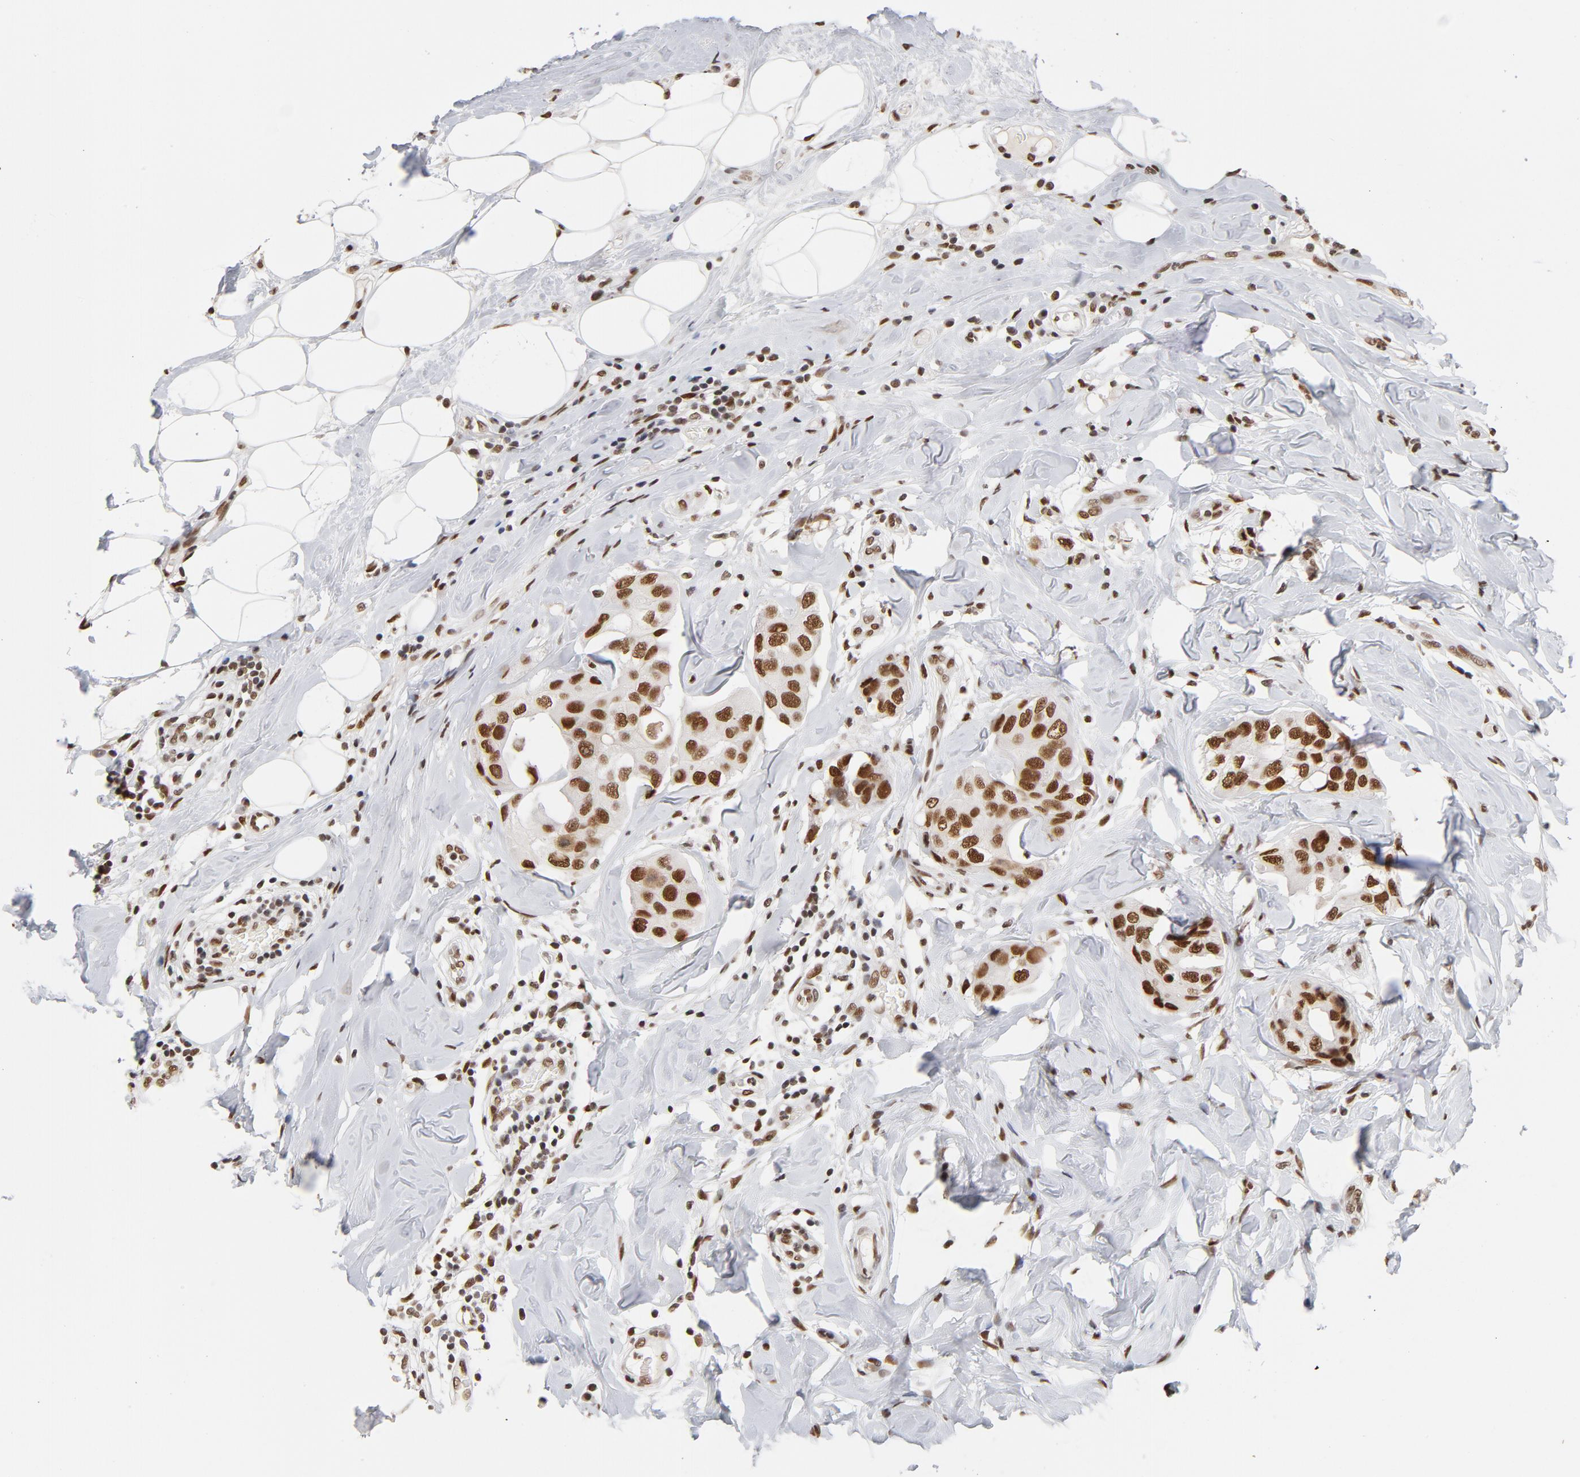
{"staining": {"intensity": "moderate", "quantity": ">75%", "location": "nuclear"}, "tissue": "breast cancer", "cell_type": "Tumor cells", "image_type": "cancer", "snomed": [{"axis": "morphology", "description": "Duct carcinoma"}, {"axis": "topography", "description": "Breast"}], "caption": "About >75% of tumor cells in human invasive ductal carcinoma (breast) exhibit moderate nuclear protein positivity as visualized by brown immunohistochemical staining.", "gene": "TP53BP1", "patient": {"sex": "female", "age": 40}}